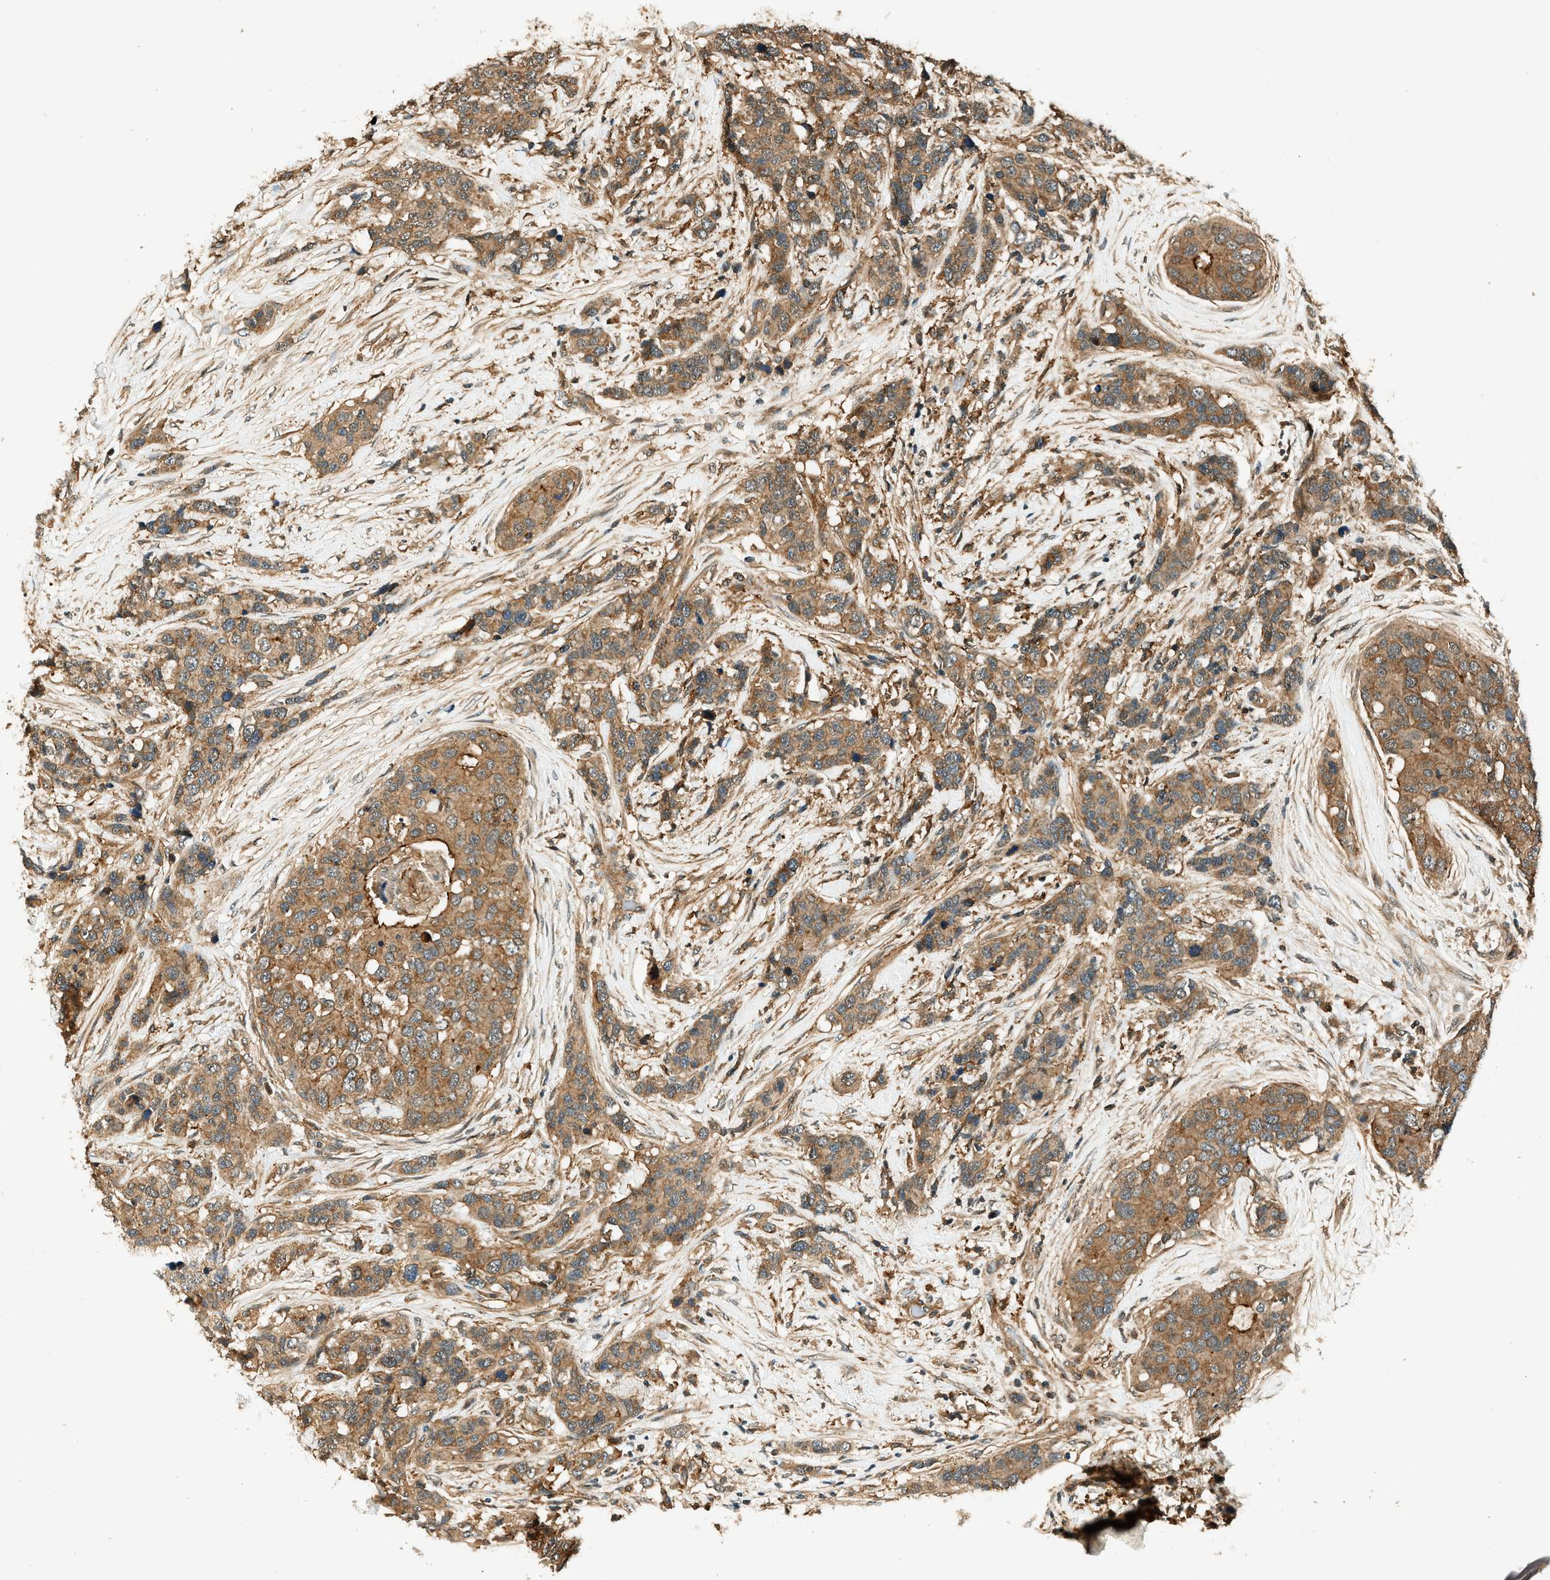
{"staining": {"intensity": "moderate", "quantity": ">75%", "location": "cytoplasmic/membranous"}, "tissue": "breast cancer", "cell_type": "Tumor cells", "image_type": "cancer", "snomed": [{"axis": "morphology", "description": "Lobular carcinoma"}, {"axis": "topography", "description": "Breast"}], "caption": "A photomicrograph showing moderate cytoplasmic/membranous positivity in about >75% of tumor cells in breast cancer, as visualized by brown immunohistochemical staining.", "gene": "ARHGEF11", "patient": {"sex": "female", "age": 59}}